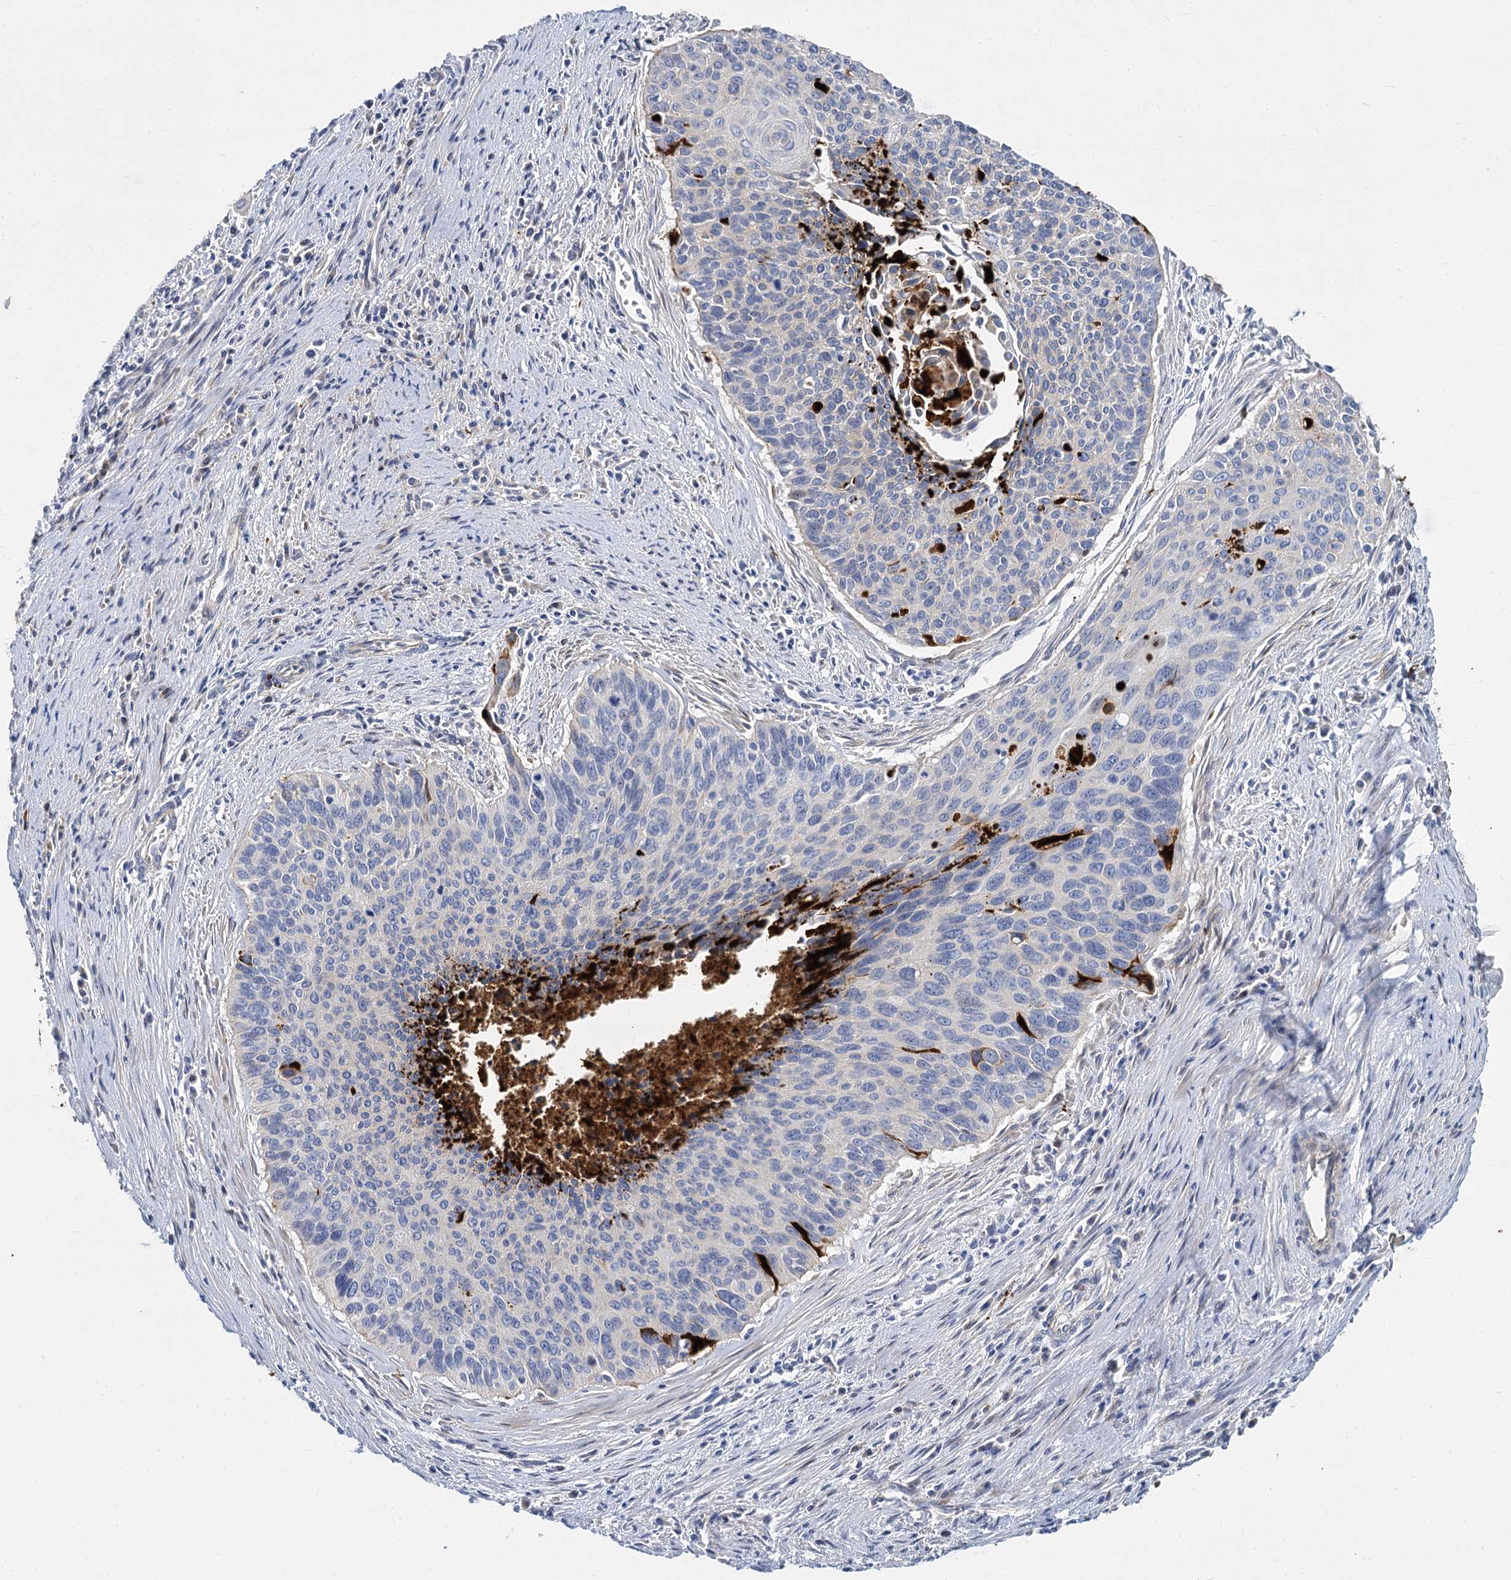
{"staining": {"intensity": "negative", "quantity": "none", "location": "none"}, "tissue": "cervical cancer", "cell_type": "Tumor cells", "image_type": "cancer", "snomed": [{"axis": "morphology", "description": "Squamous cell carcinoma, NOS"}, {"axis": "topography", "description": "Cervix"}], "caption": "Immunohistochemistry (IHC) micrograph of neoplastic tissue: cervical cancer stained with DAB exhibits no significant protein expression in tumor cells.", "gene": "TRIM77", "patient": {"sex": "female", "age": 55}}